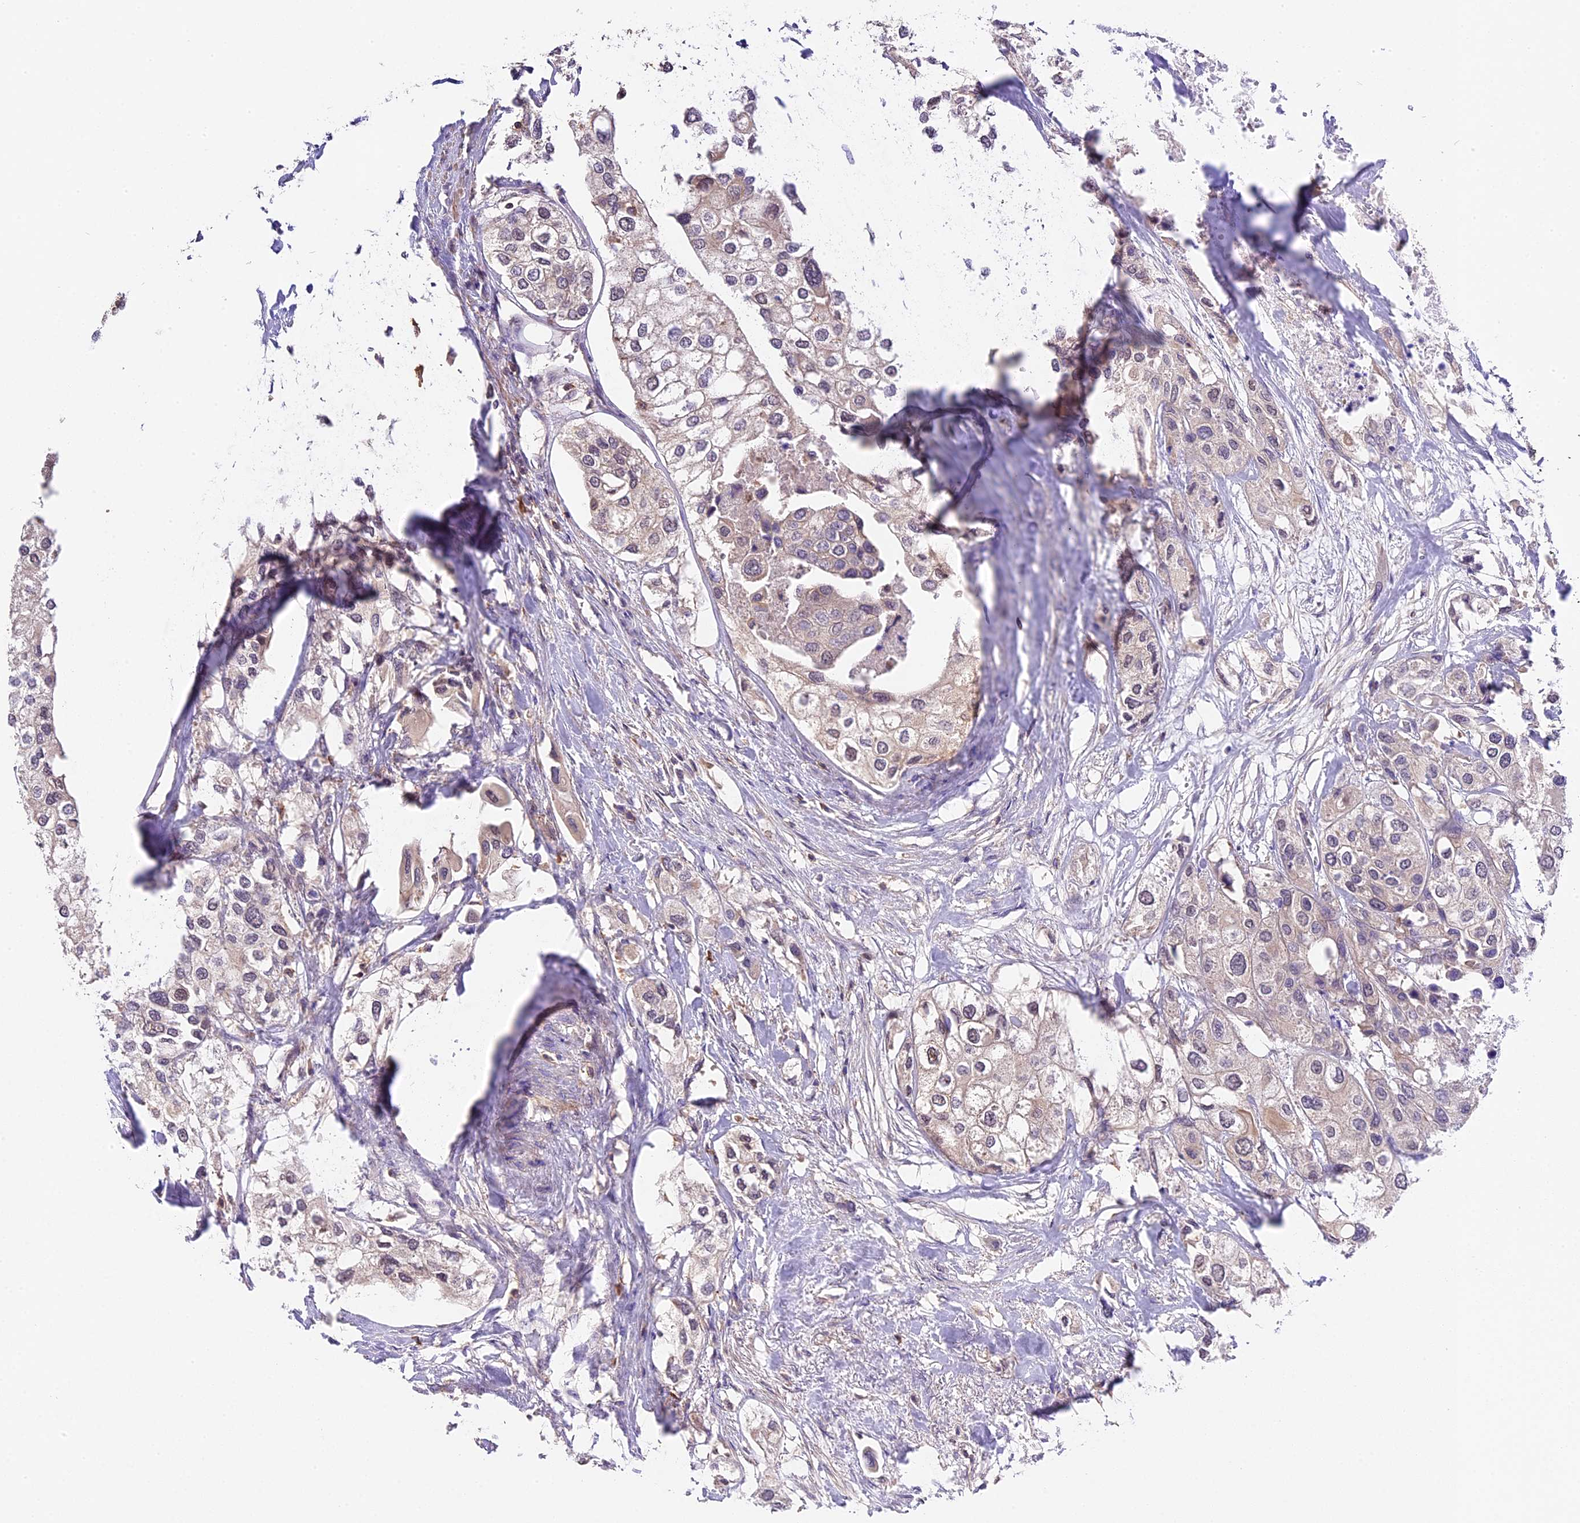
{"staining": {"intensity": "negative", "quantity": "none", "location": "none"}, "tissue": "urothelial cancer", "cell_type": "Tumor cells", "image_type": "cancer", "snomed": [{"axis": "morphology", "description": "Urothelial carcinoma, High grade"}, {"axis": "topography", "description": "Urinary bladder"}], "caption": "The photomicrograph displays no staining of tumor cells in high-grade urothelial carcinoma.", "gene": "SKIDA1", "patient": {"sex": "male", "age": 64}}